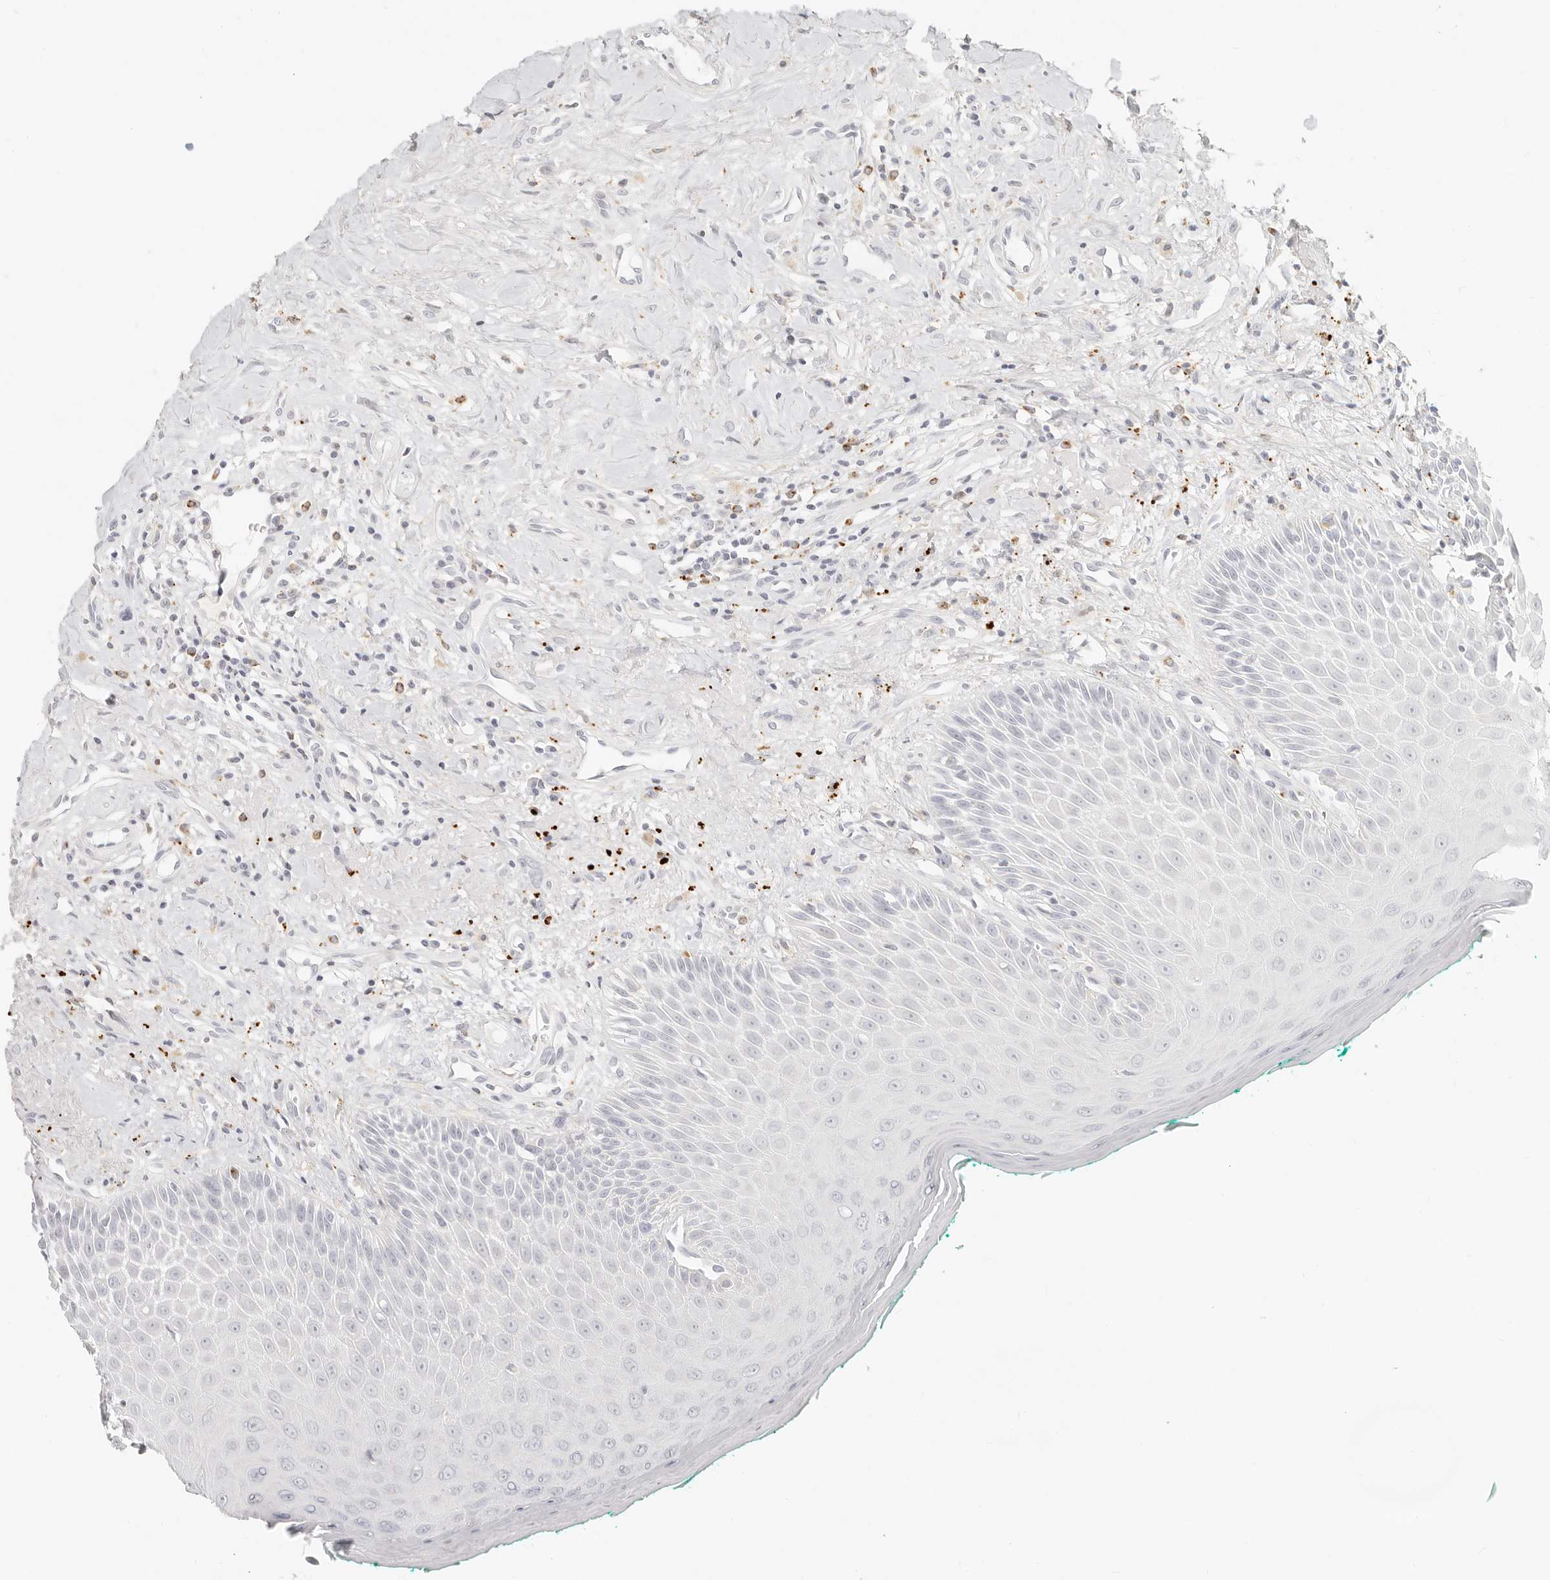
{"staining": {"intensity": "negative", "quantity": "none", "location": "none"}, "tissue": "oral mucosa", "cell_type": "Squamous epithelial cells", "image_type": "normal", "snomed": [{"axis": "morphology", "description": "Normal tissue, NOS"}, {"axis": "topography", "description": "Oral tissue"}], "caption": "A micrograph of human oral mucosa is negative for staining in squamous epithelial cells. (DAB (3,3'-diaminobenzidine) IHC with hematoxylin counter stain).", "gene": "RNASET2", "patient": {"sex": "female", "age": 70}}